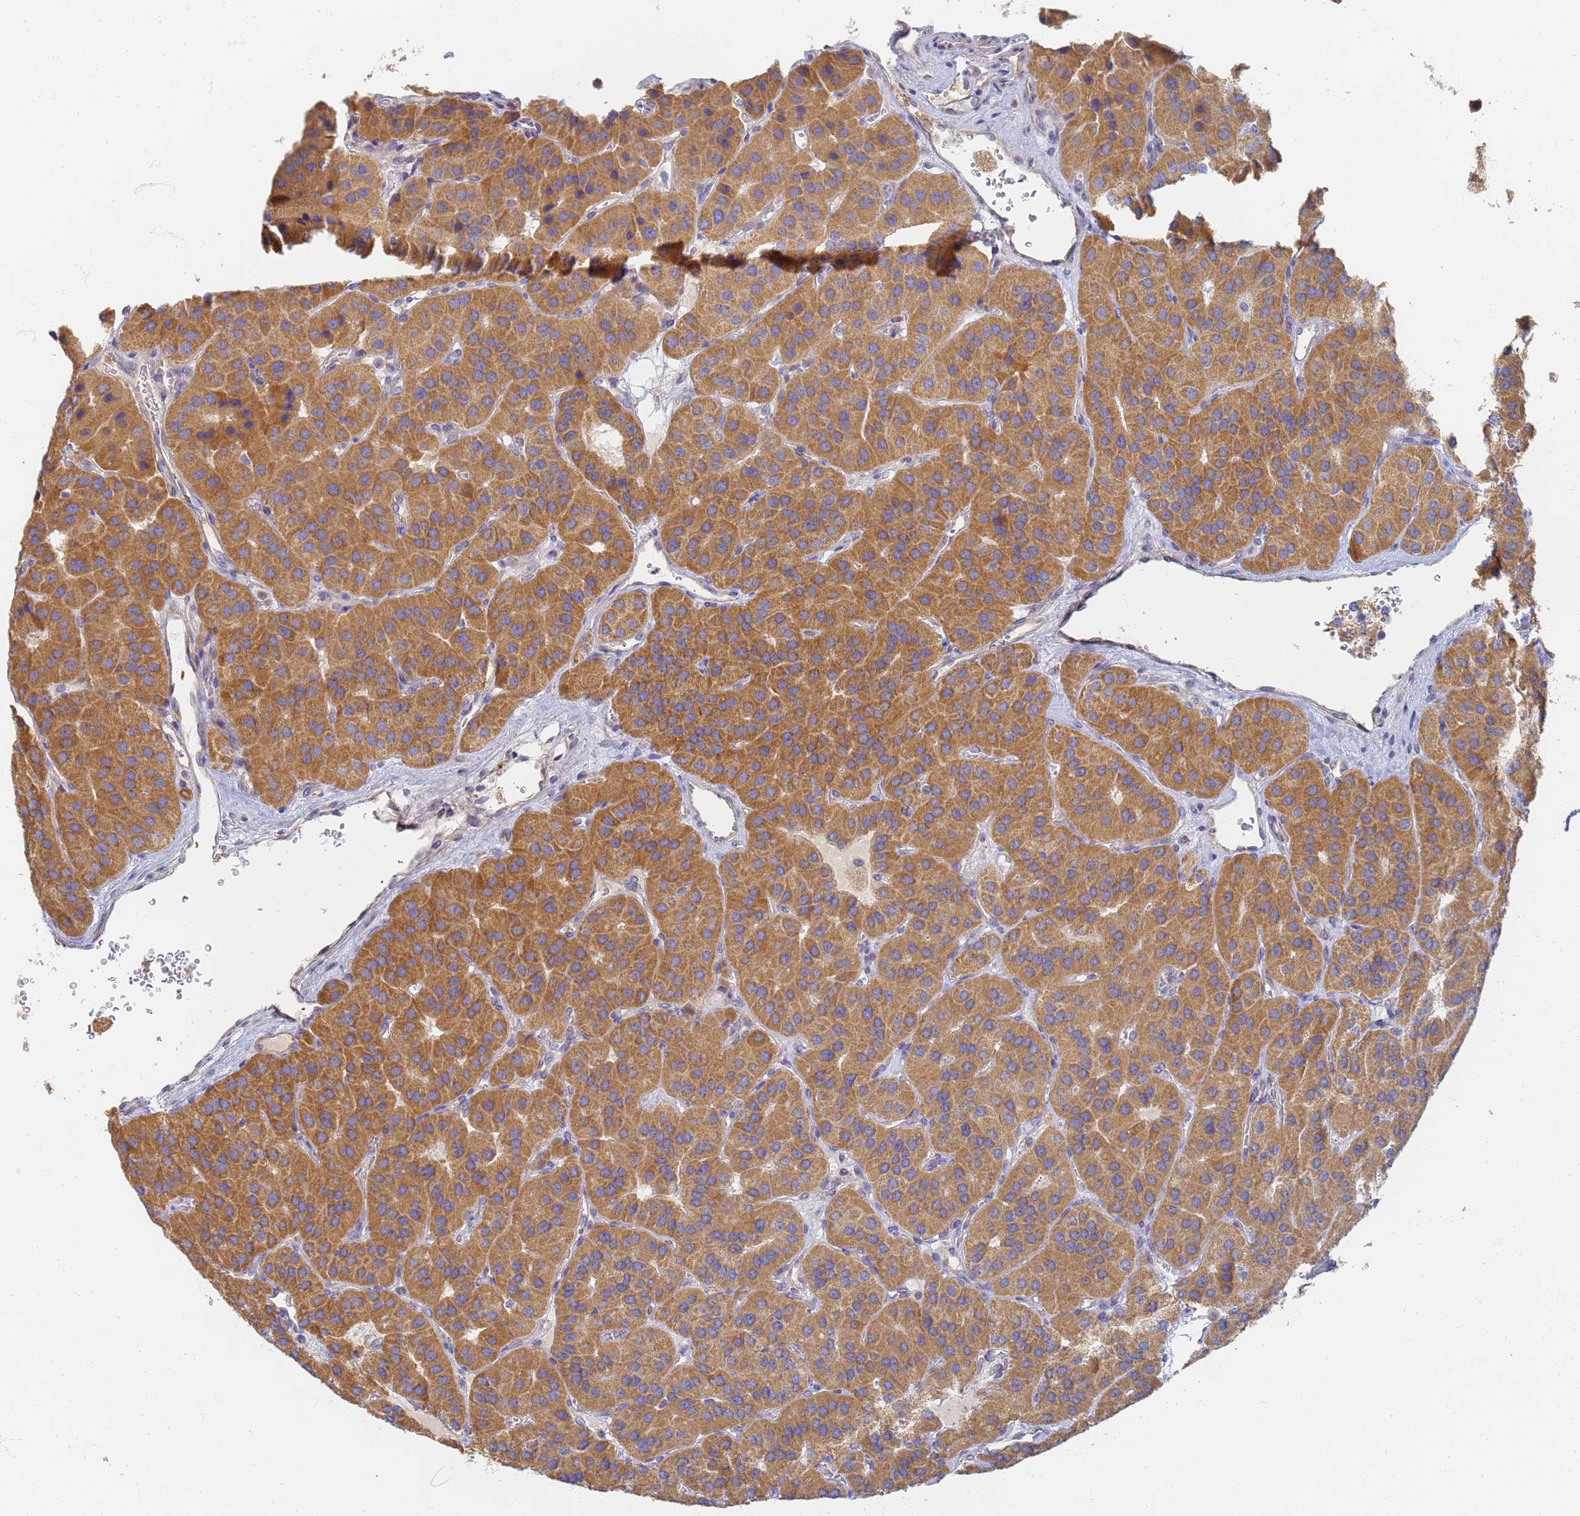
{"staining": {"intensity": "moderate", "quantity": ">75%", "location": "cytoplasmic/membranous"}, "tissue": "parathyroid gland", "cell_type": "Glandular cells", "image_type": "normal", "snomed": [{"axis": "morphology", "description": "Normal tissue, NOS"}, {"axis": "morphology", "description": "Adenoma, NOS"}, {"axis": "topography", "description": "Parathyroid gland"}], "caption": "This micrograph reveals benign parathyroid gland stained with immunohistochemistry (IHC) to label a protein in brown. The cytoplasmic/membranous of glandular cells show moderate positivity for the protein. Nuclei are counter-stained blue.", "gene": "UTP23", "patient": {"sex": "female", "age": 86}}